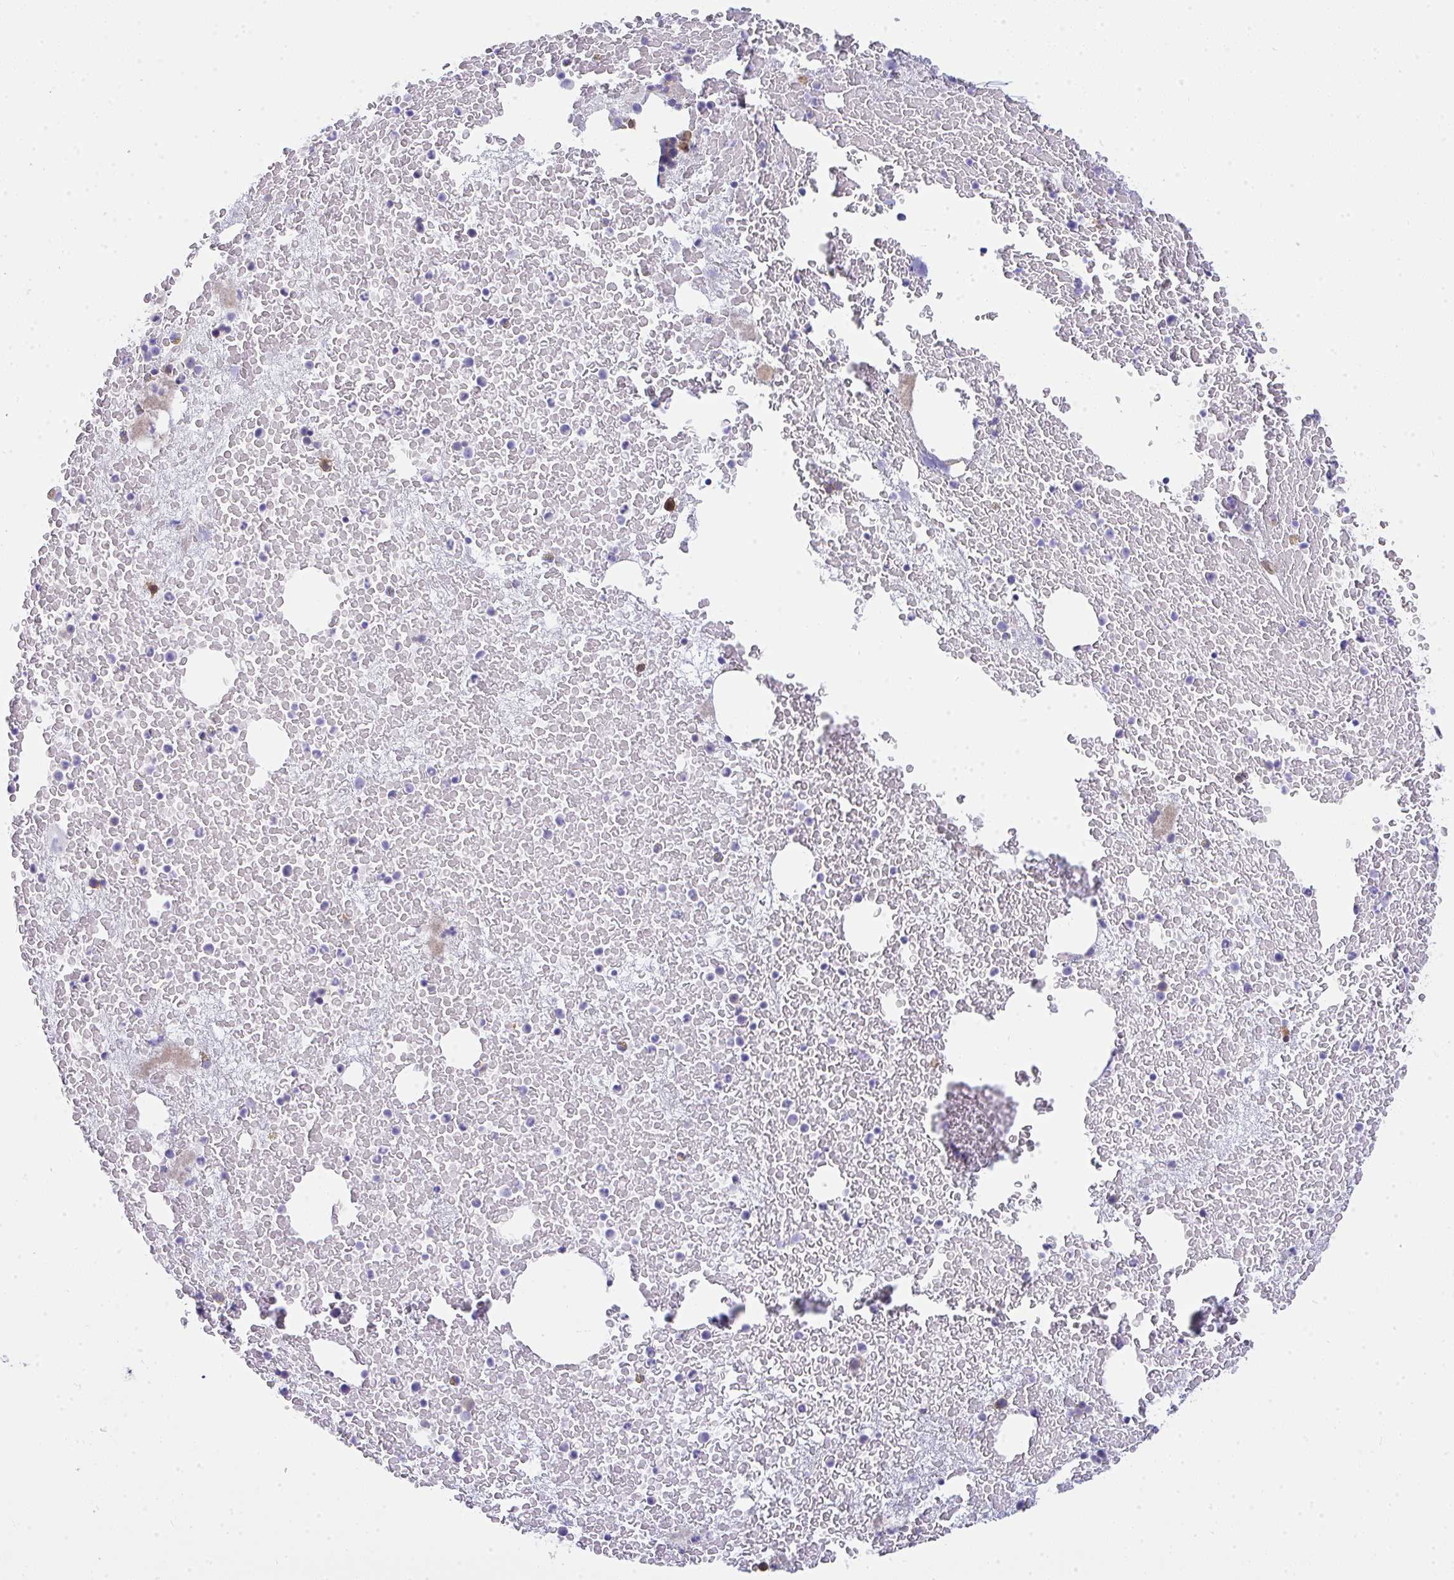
{"staining": {"intensity": "moderate", "quantity": "<25%", "location": "cytoplasmic/membranous"}, "tissue": "bone marrow", "cell_type": "Hematopoietic cells", "image_type": "normal", "snomed": [{"axis": "morphology", "description": "Normal tissue, NOS"}, {"axis": "topography", "description": "Bone marrow"}], "caption": "Immunohistochemistry (IHC) (DAB (3,3'-diaminobenzidine)) staining of benign bone marrow exhibits moderate cytoplasmic/membranous protein expression in about <25% of hematopoietic cells.", "gene": "GAB1", "patient": {"sex": "female", "age": 73}}